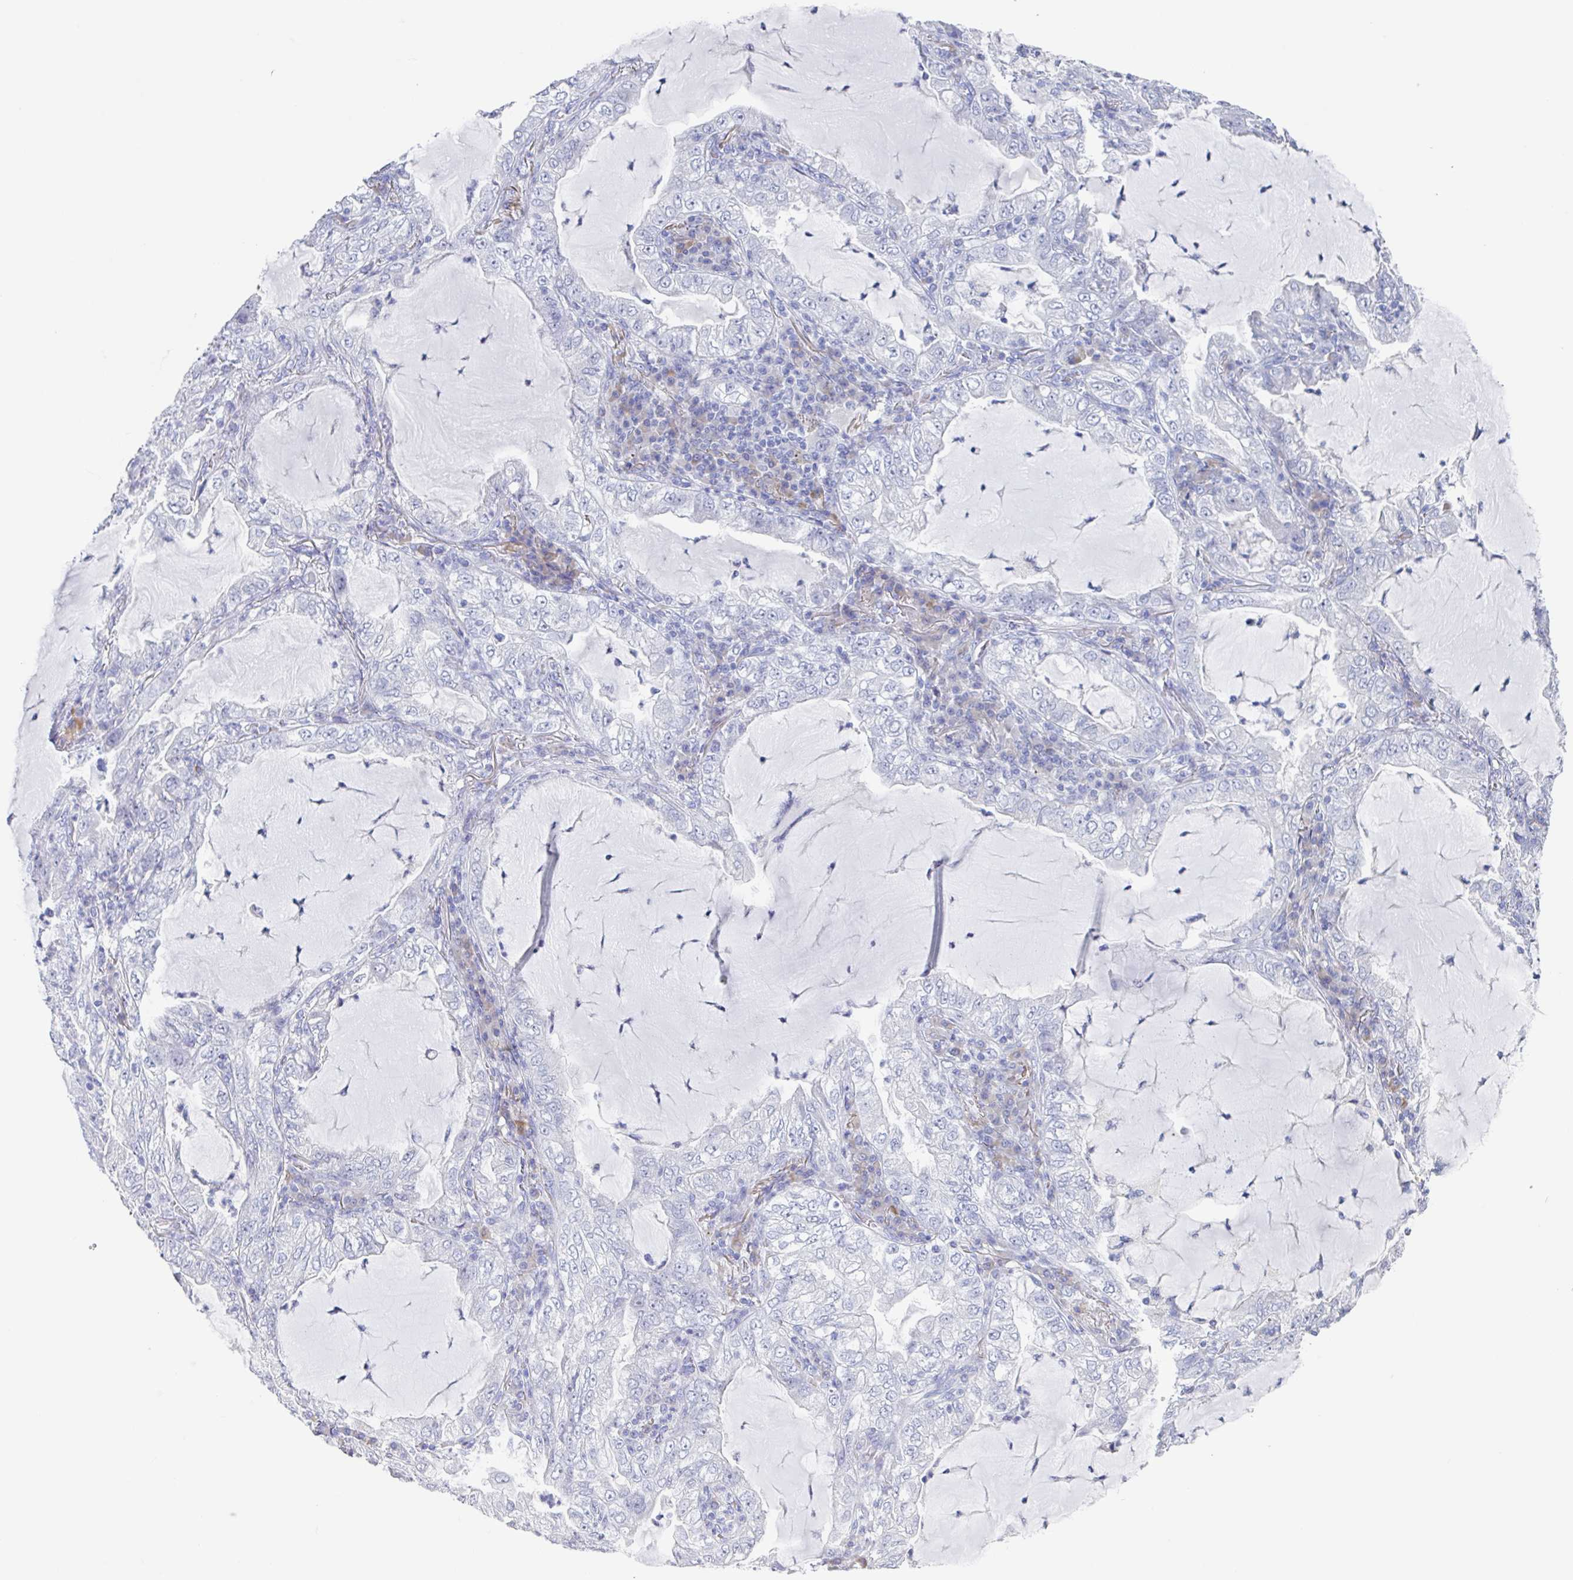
{"staining": {"intensity": "negative", "quantity": "none", "location": "none"}, "tissue": "lung cancer", "cell_type": "Tumor cells", "image_type": "cancer", "snomed": [{"axis": "morphology", "description": "Adenocarcinoma, NOS"}, {"axis": "topography", "description": "Lung"}], "caption": "This is a histopathology image of immunohistochemistry (IHC) staining of lung cancer, which shows no staining in tumor cells.", "gene": "NOXRED1", "patient": {"sex": "female", "age": 73}}